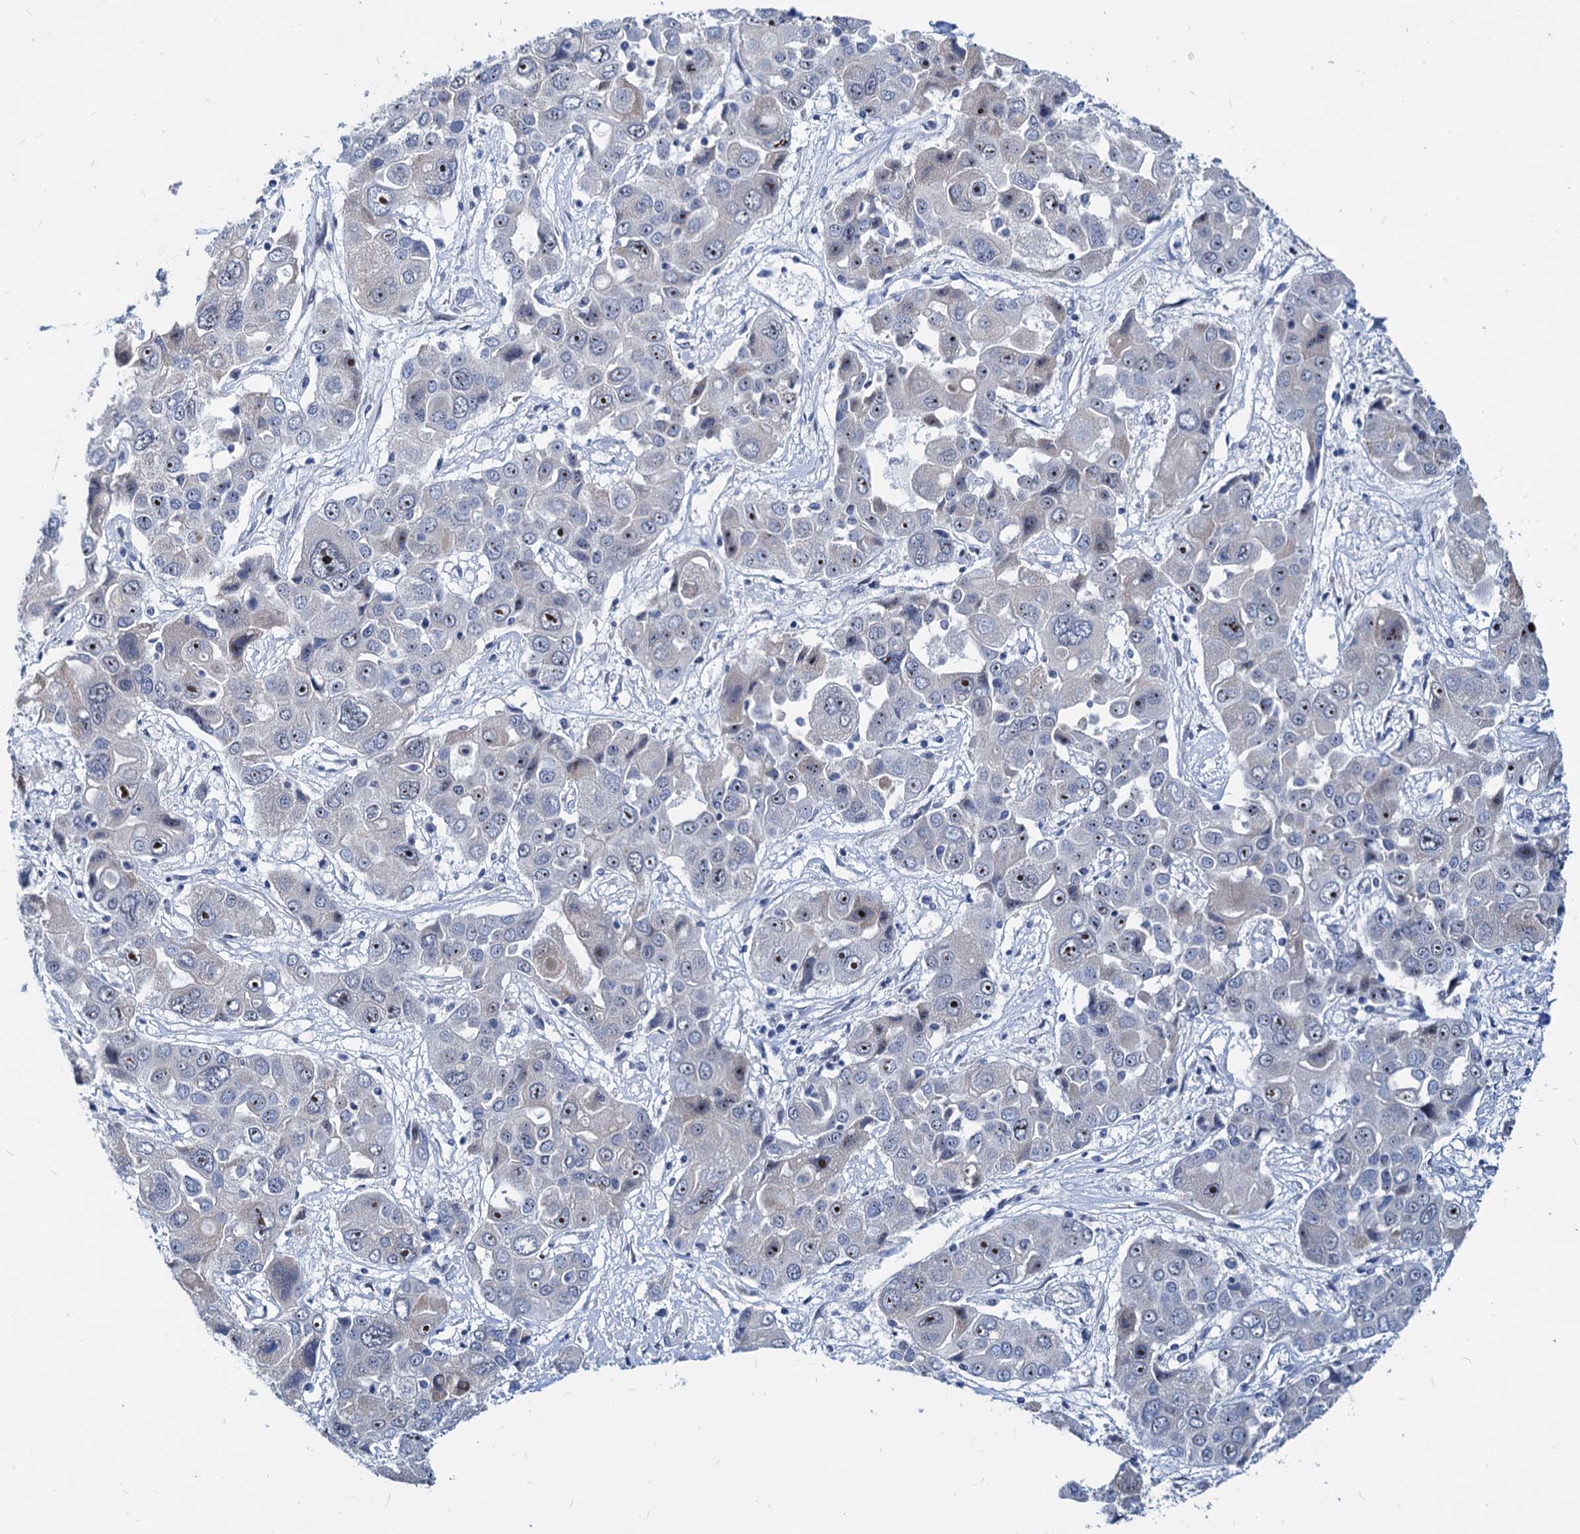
{"staining": {"intensity": "negative", "quantity": "none", "location": "none"}, "tissue": "liver cancer", "cell_type": "Tumor cells", "image_type": "cancer", "snomed": [{"axis": "morphology", "description": "Cholangiocarcinoma"}, {"axis": "topography", "description": "Liver"}], "caption": "There is no significant positivity in tumor cells of cholangiocarcinoma (liver).", "gene": "HSF2", "patient": {"sex": "male", "age": 67}}